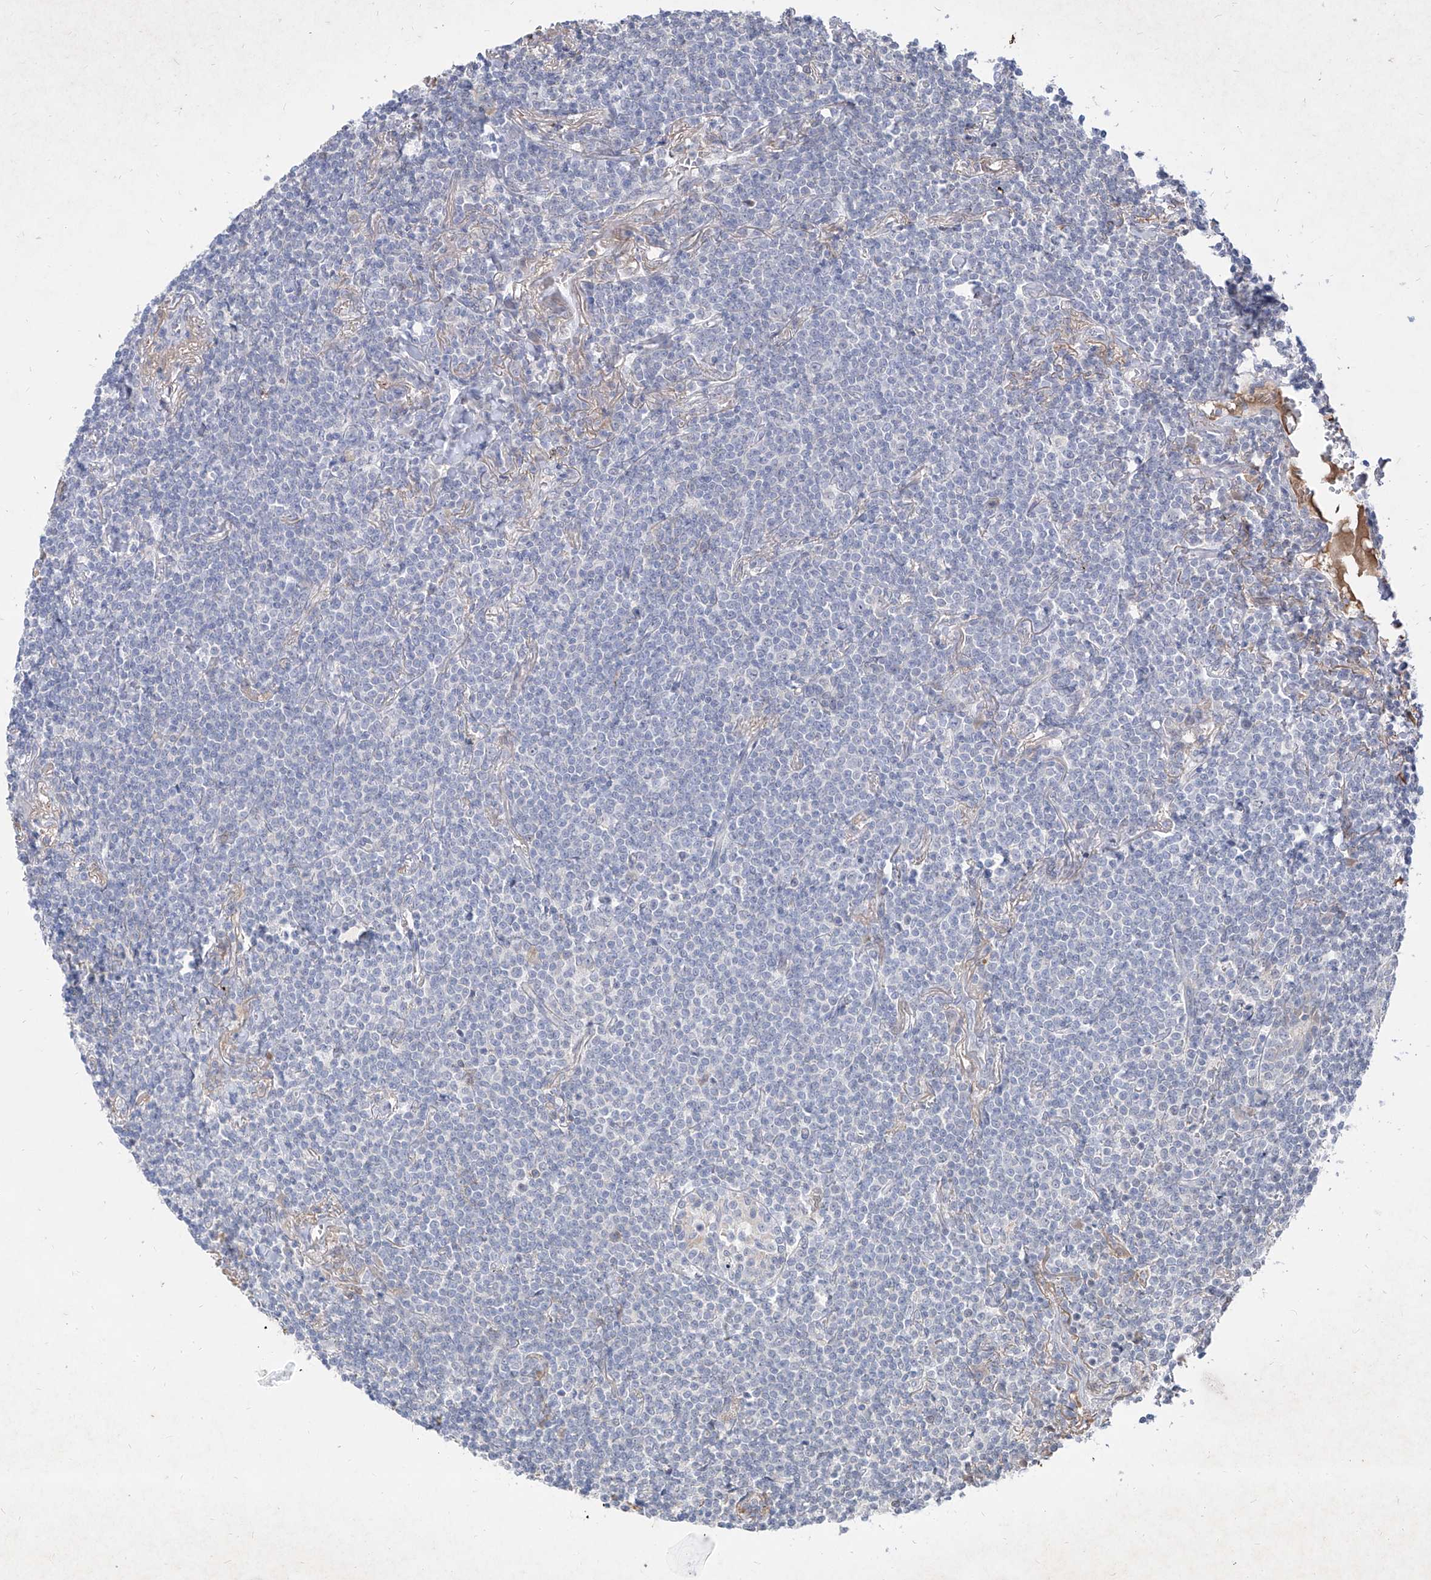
{"staining": {"intensity": "negative", "quantity": "none", "location": "none"}, "tissue": "lymphoma", "cell_type": "Tumor cells", "image_type": "cancer", "snomed": [{"axis": "morphology", "description": "Malignant lymphoma, non-Hodgkin's type, Low grade"}, {"axis": "topography", "description": "Lung"}], "caption": "The histopathology image exhibits no staining of tumor cells in lymphoma. Brightfield microscopy of immunohistochemistry stained with DAB (brown) and hematoxylin (blue), captured at high magnification.", "gene": "C4A", "patient": {"sex": "female", "age": 71}}